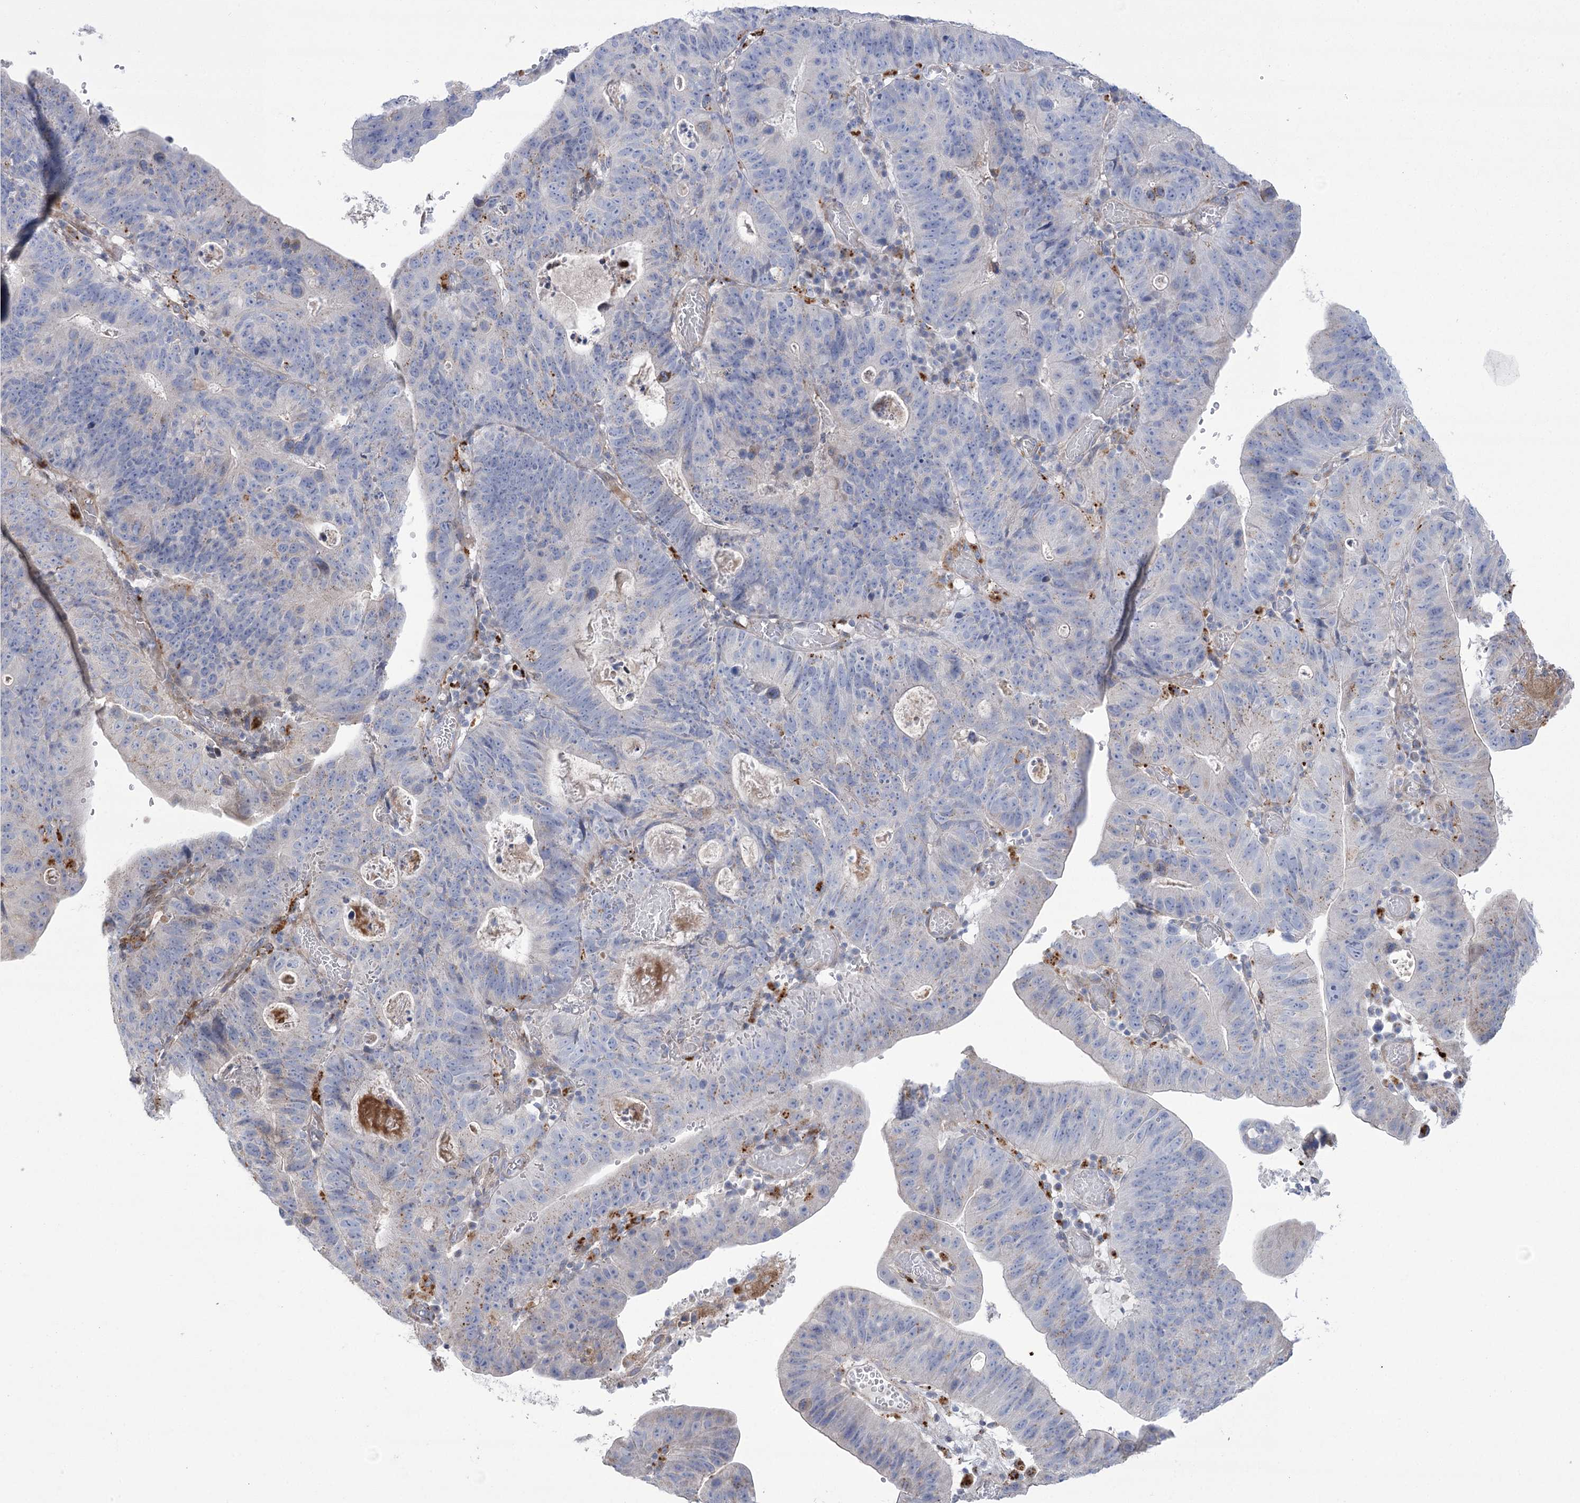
{"staining": {"intensity": "weak", "quantity": "<25%", "location": "cytoplasmic/membranous"}, "tissue": "stomach cancer", "cell_type": "Tumor cells", "image_type": "cancer", "snomed": [{"axis": "morphology", "description": "Adenocarcinoma, NOS"}, {"axis": "topography", "description": "Stomach"}], "caption": "IHC of stomach cancer shows no positivity in tumor cells. Nuclei are stained in blue.", "gene": "NME7", "patient": {"sex": "male", "age": 59}}